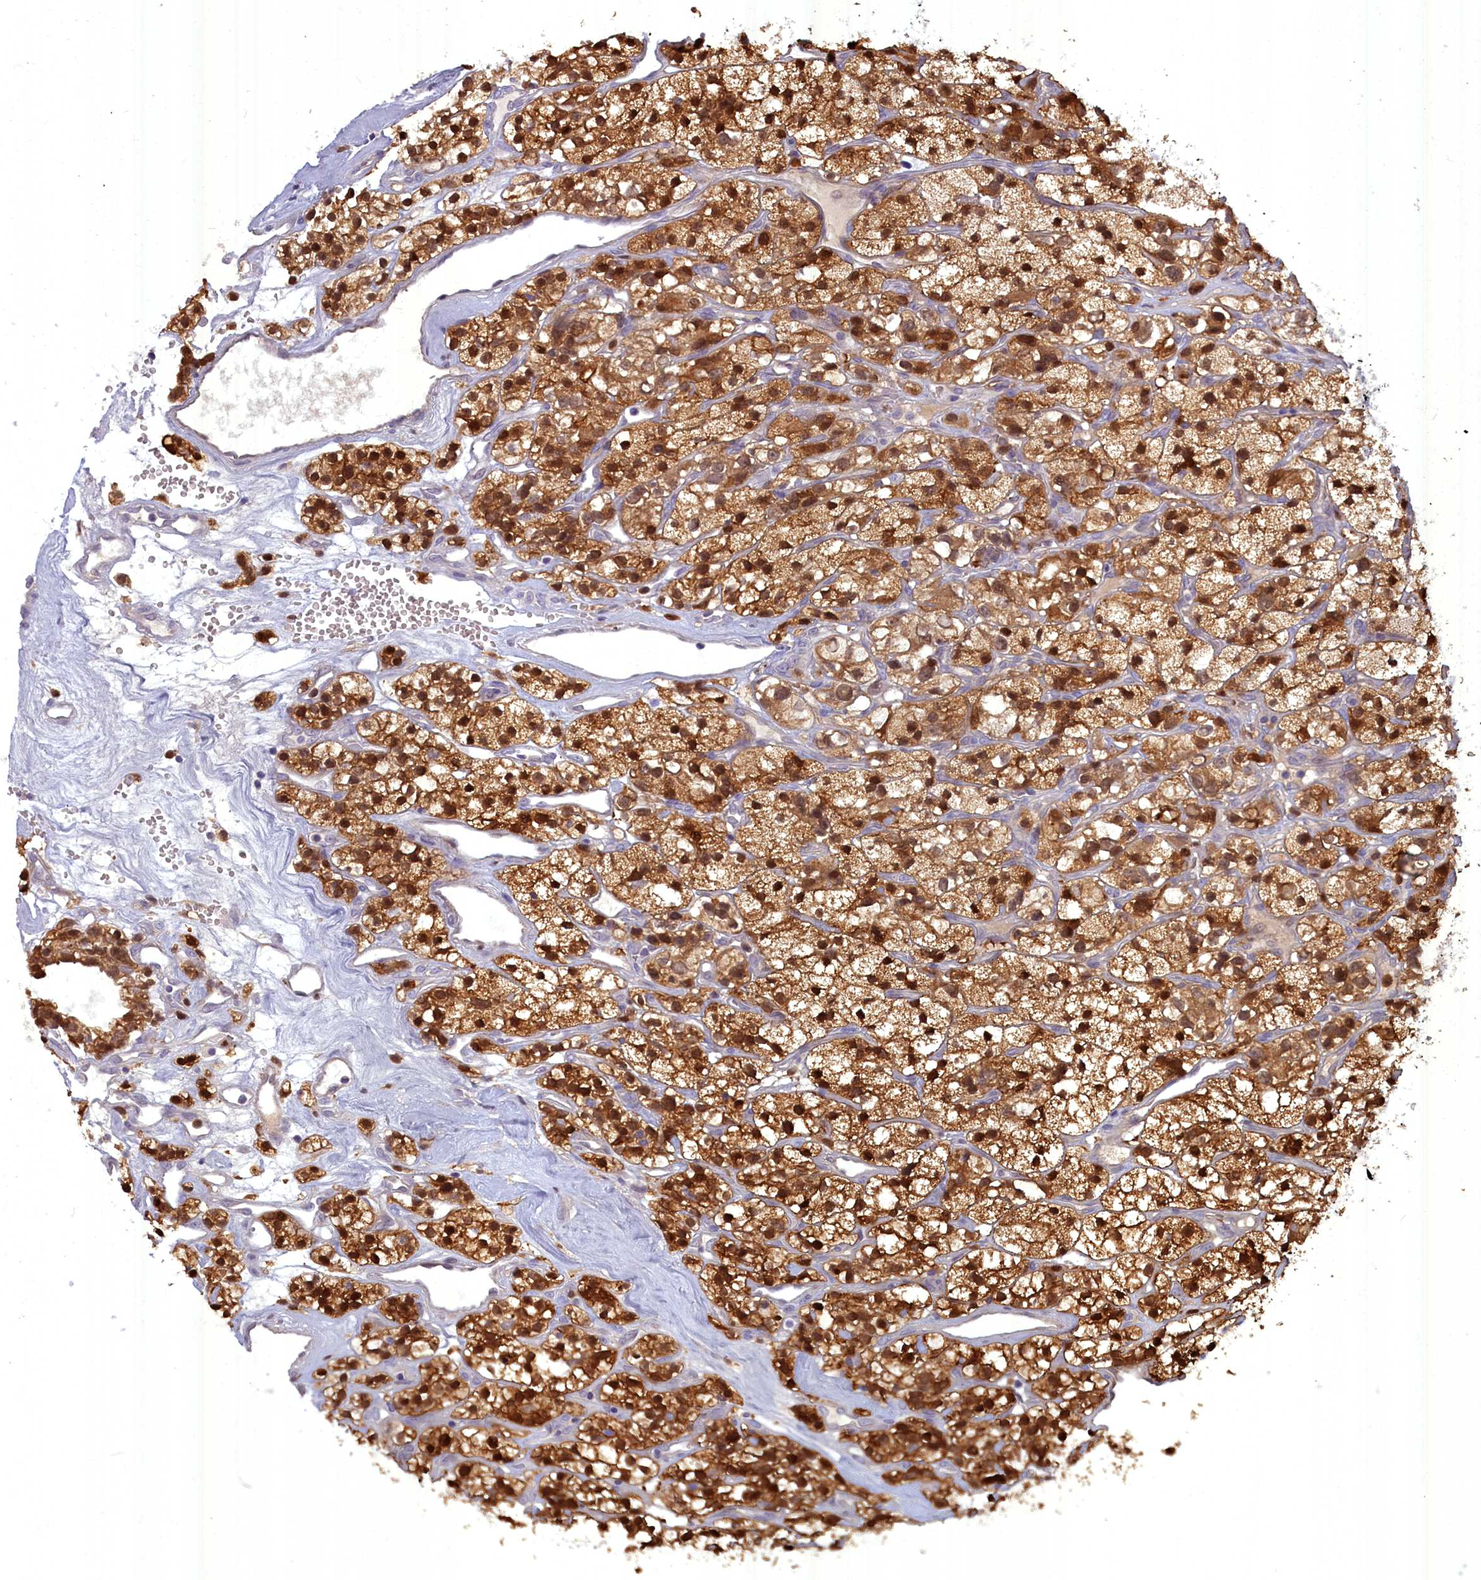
{"staining": {"intensity": "strong", "quantity": ">75%", "location": "cytoplasmic/membranous,nuclear"}, "tissue": "renal cancer", "cell_type": "Tumor cells", "image_type": "cancer", "snomed": [{"axis": "morphology", "description": "Adenocarcinoma, NOS"}, {"axis": "topography", "description": "Kidney"}], "caption": "Tumor cells exhibit high levels of strong cytoplasmic/membranous and nuclear expression in about >75% of cells in renal adenocarcinoma. (DAB (3,3'-diaminobenzidine) = brown stain, brightfield microscopy at high magnification).", "gene": "BLVRB", "patient": {"sex": "female", "age": 57}}